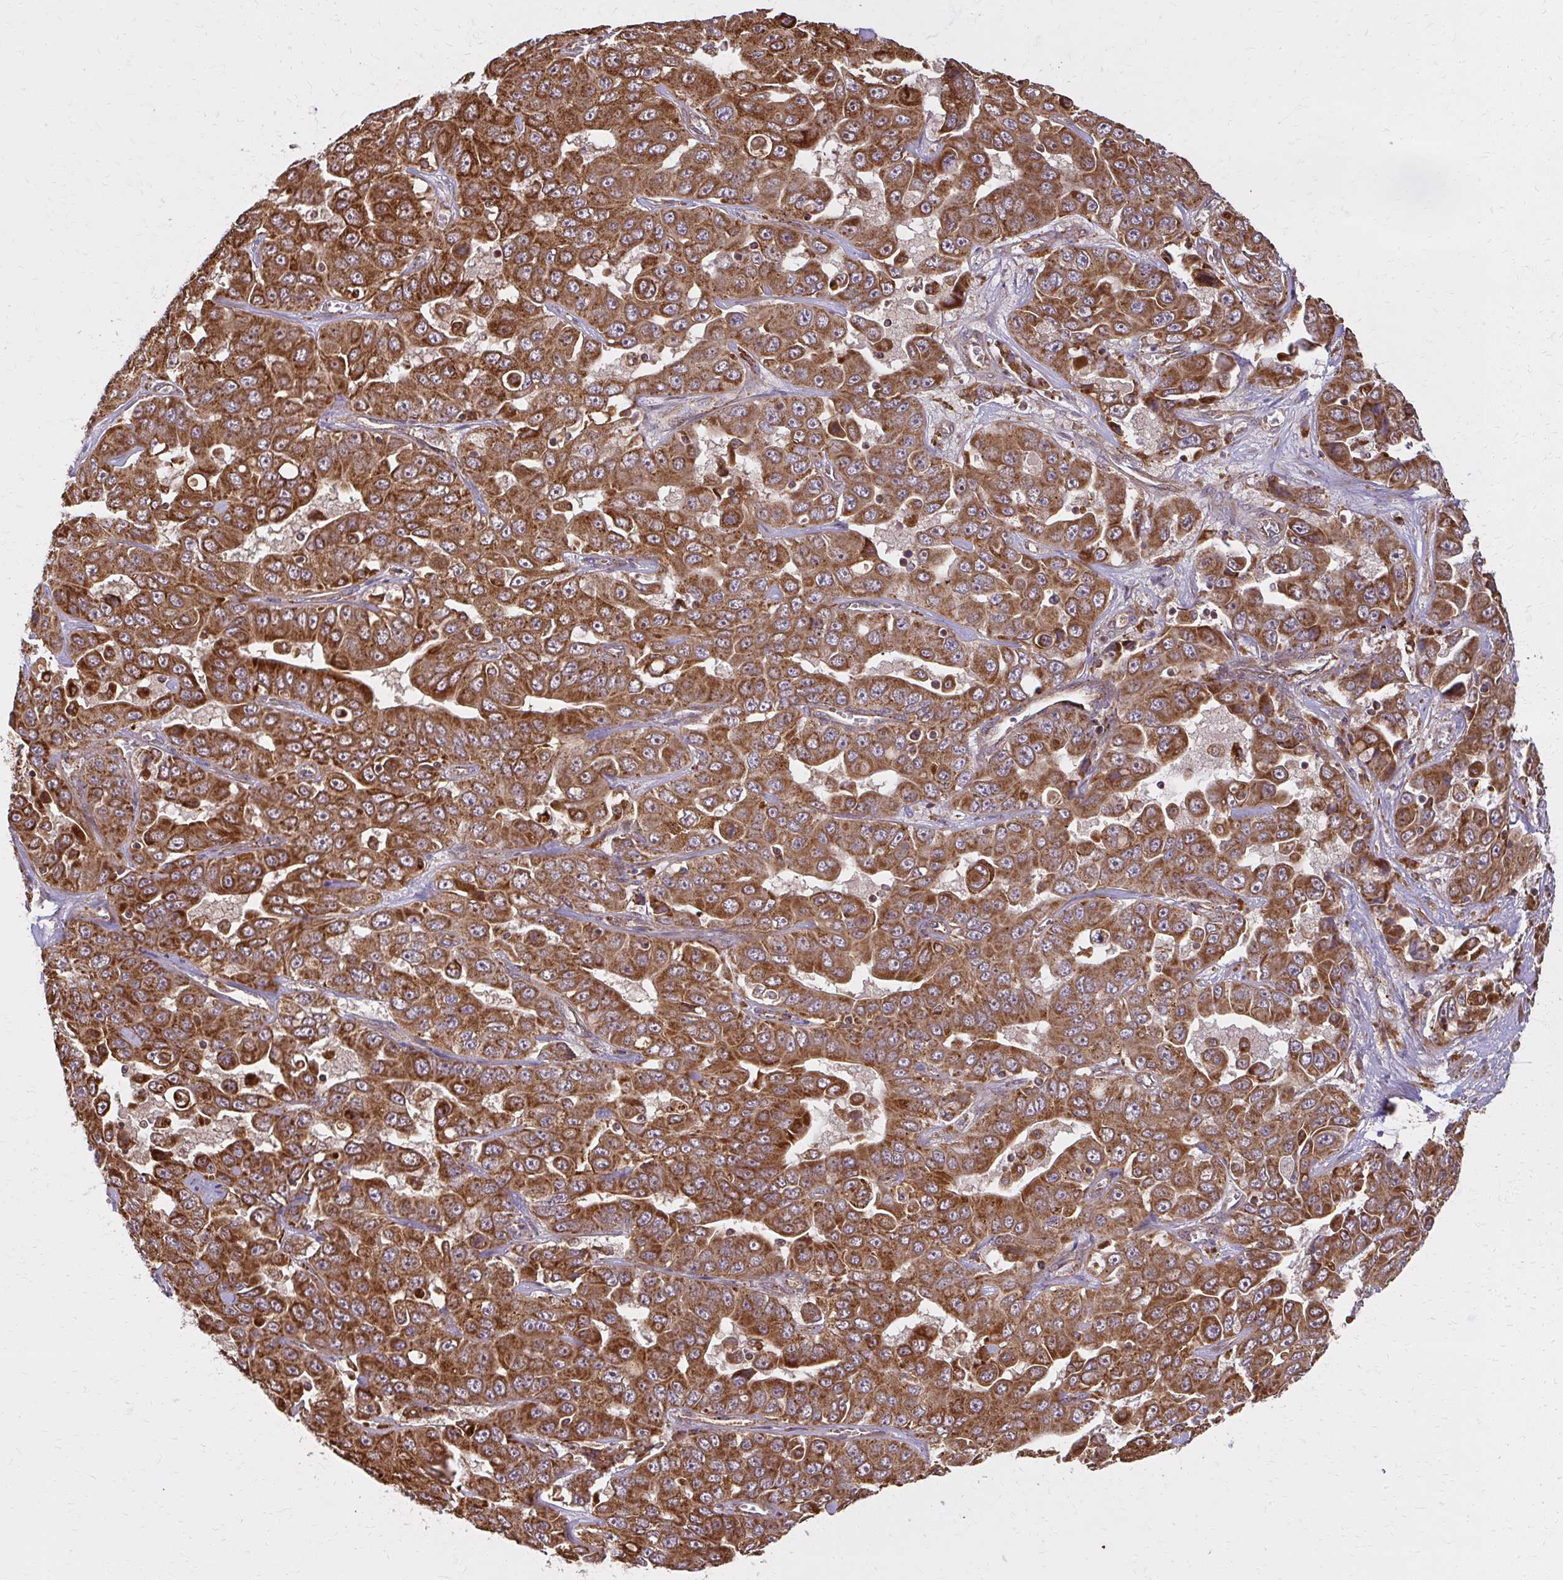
{"staining": {"intensity": "strong", "quantity": ">75%", "location": "cytoplasmic/membranous"}, "tissue": "liver cancer", "cell_type": "Tumor cells", "image_type": "cancer", "snomed": [{"axis": "morphology", "description": "Cholangiocarcinoma"}, {"axis": "topography", "description": "Liver"}], "caption": "High-magnification brightfield microscopy of liver cancer (cholangiocarcinoma) stained with DAB (brown) and counterstained with hematoxylin (blue). tumor cells exhibit strong cytoplasmic/membranous positivity is appreciated in approximately>75% of cells.", "gene": "GNS", "patient": {"sex": "female", "age": 52}}